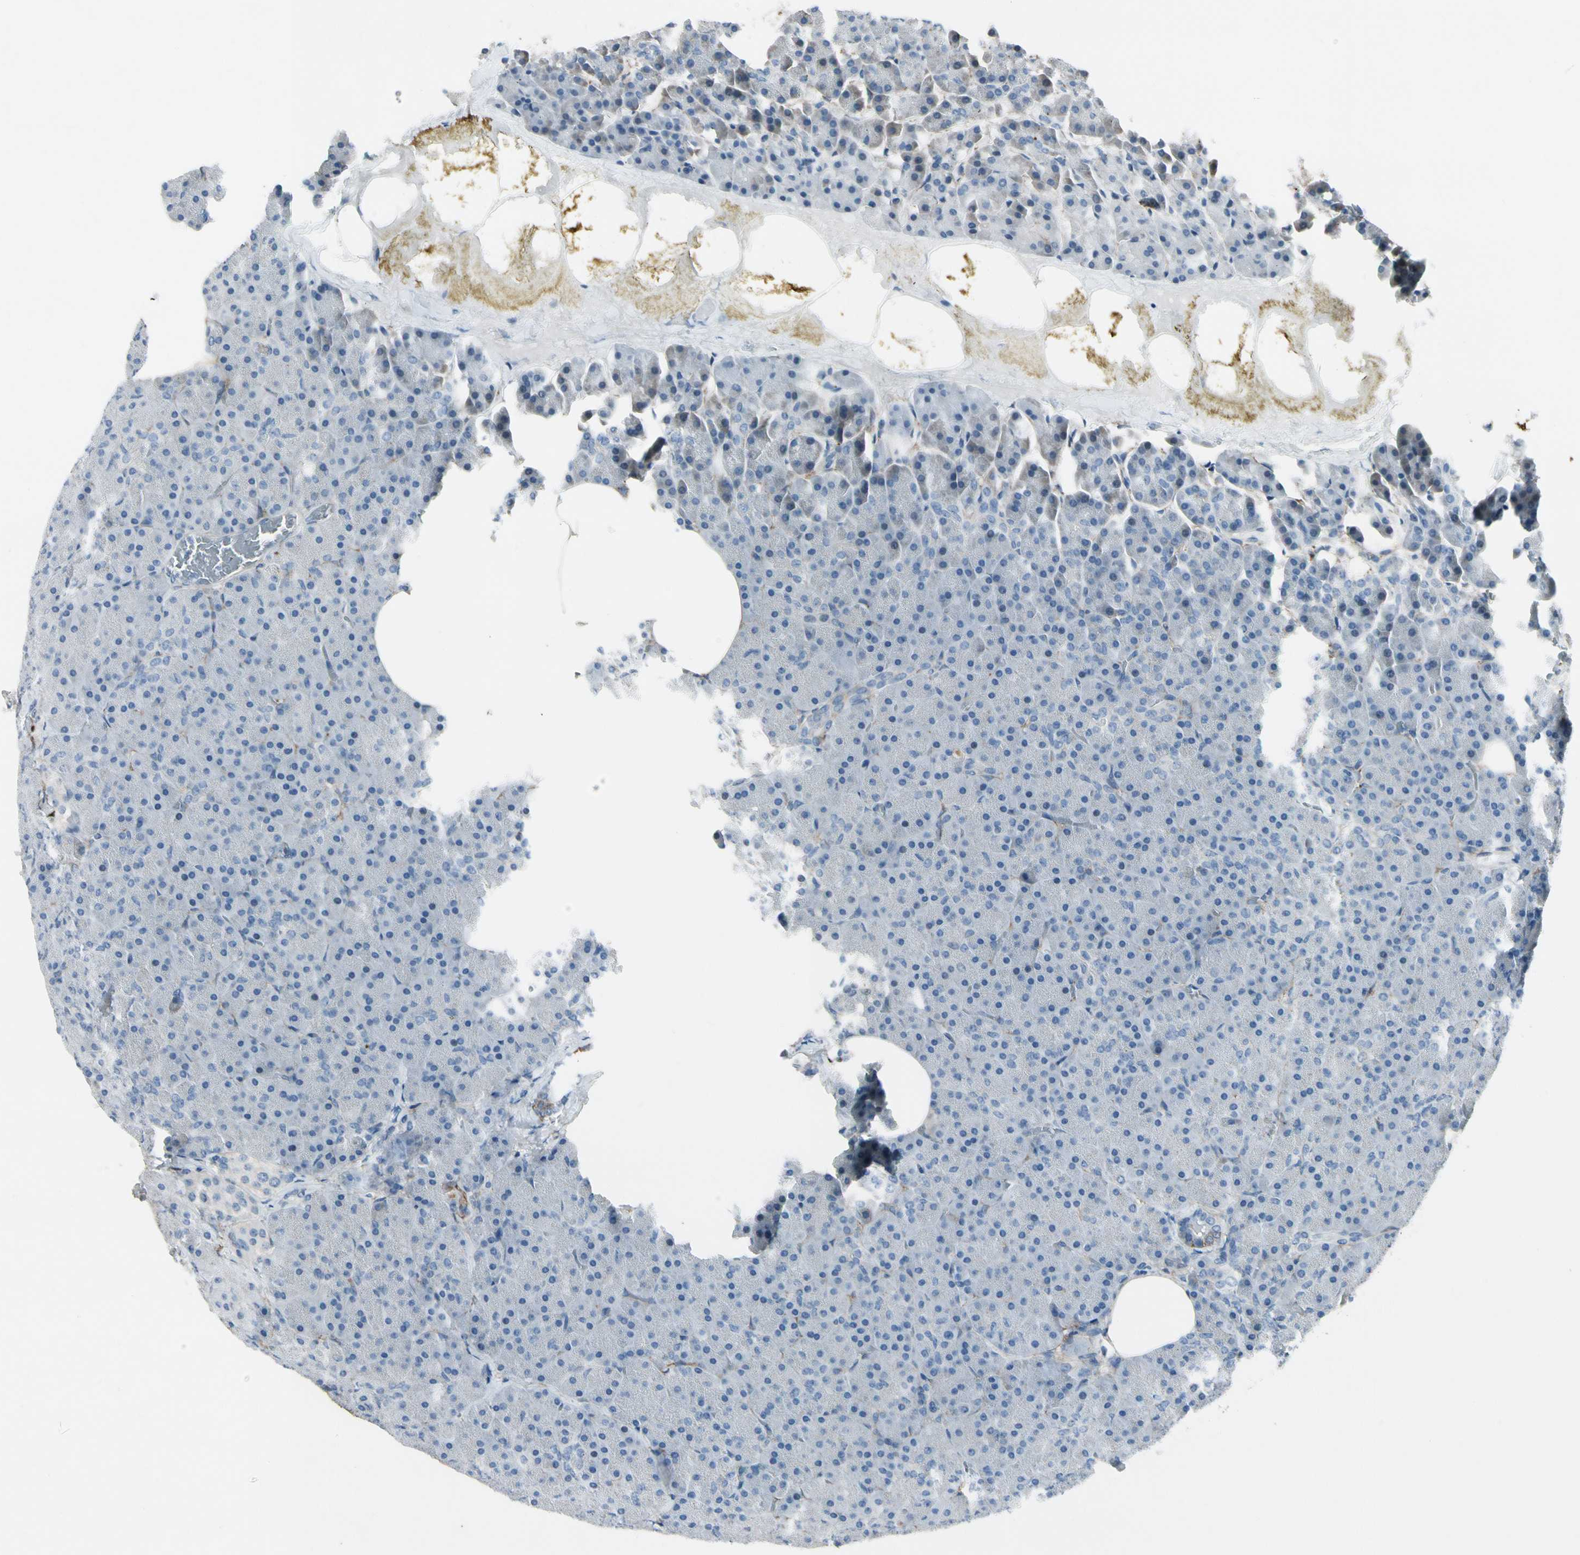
{"staining": {"intensity": "negative", "quantity": "none", "location": "none"}, "tissue": "pancreas", "cell_type": "Exocrine glandular cells", "image_type": "normal", "snomed": [{"axis": "morphology", "description": "Normal tissue, NOS"}, {"axis": "topography", "description": "Pancreas"}], "caption": "This is an immunohistochemistry image of unremarkable pancreas. There is no staining in exocrine glandular cells.", "gene": "PIGR", "patient": {"sex": "female", "age": 35}}